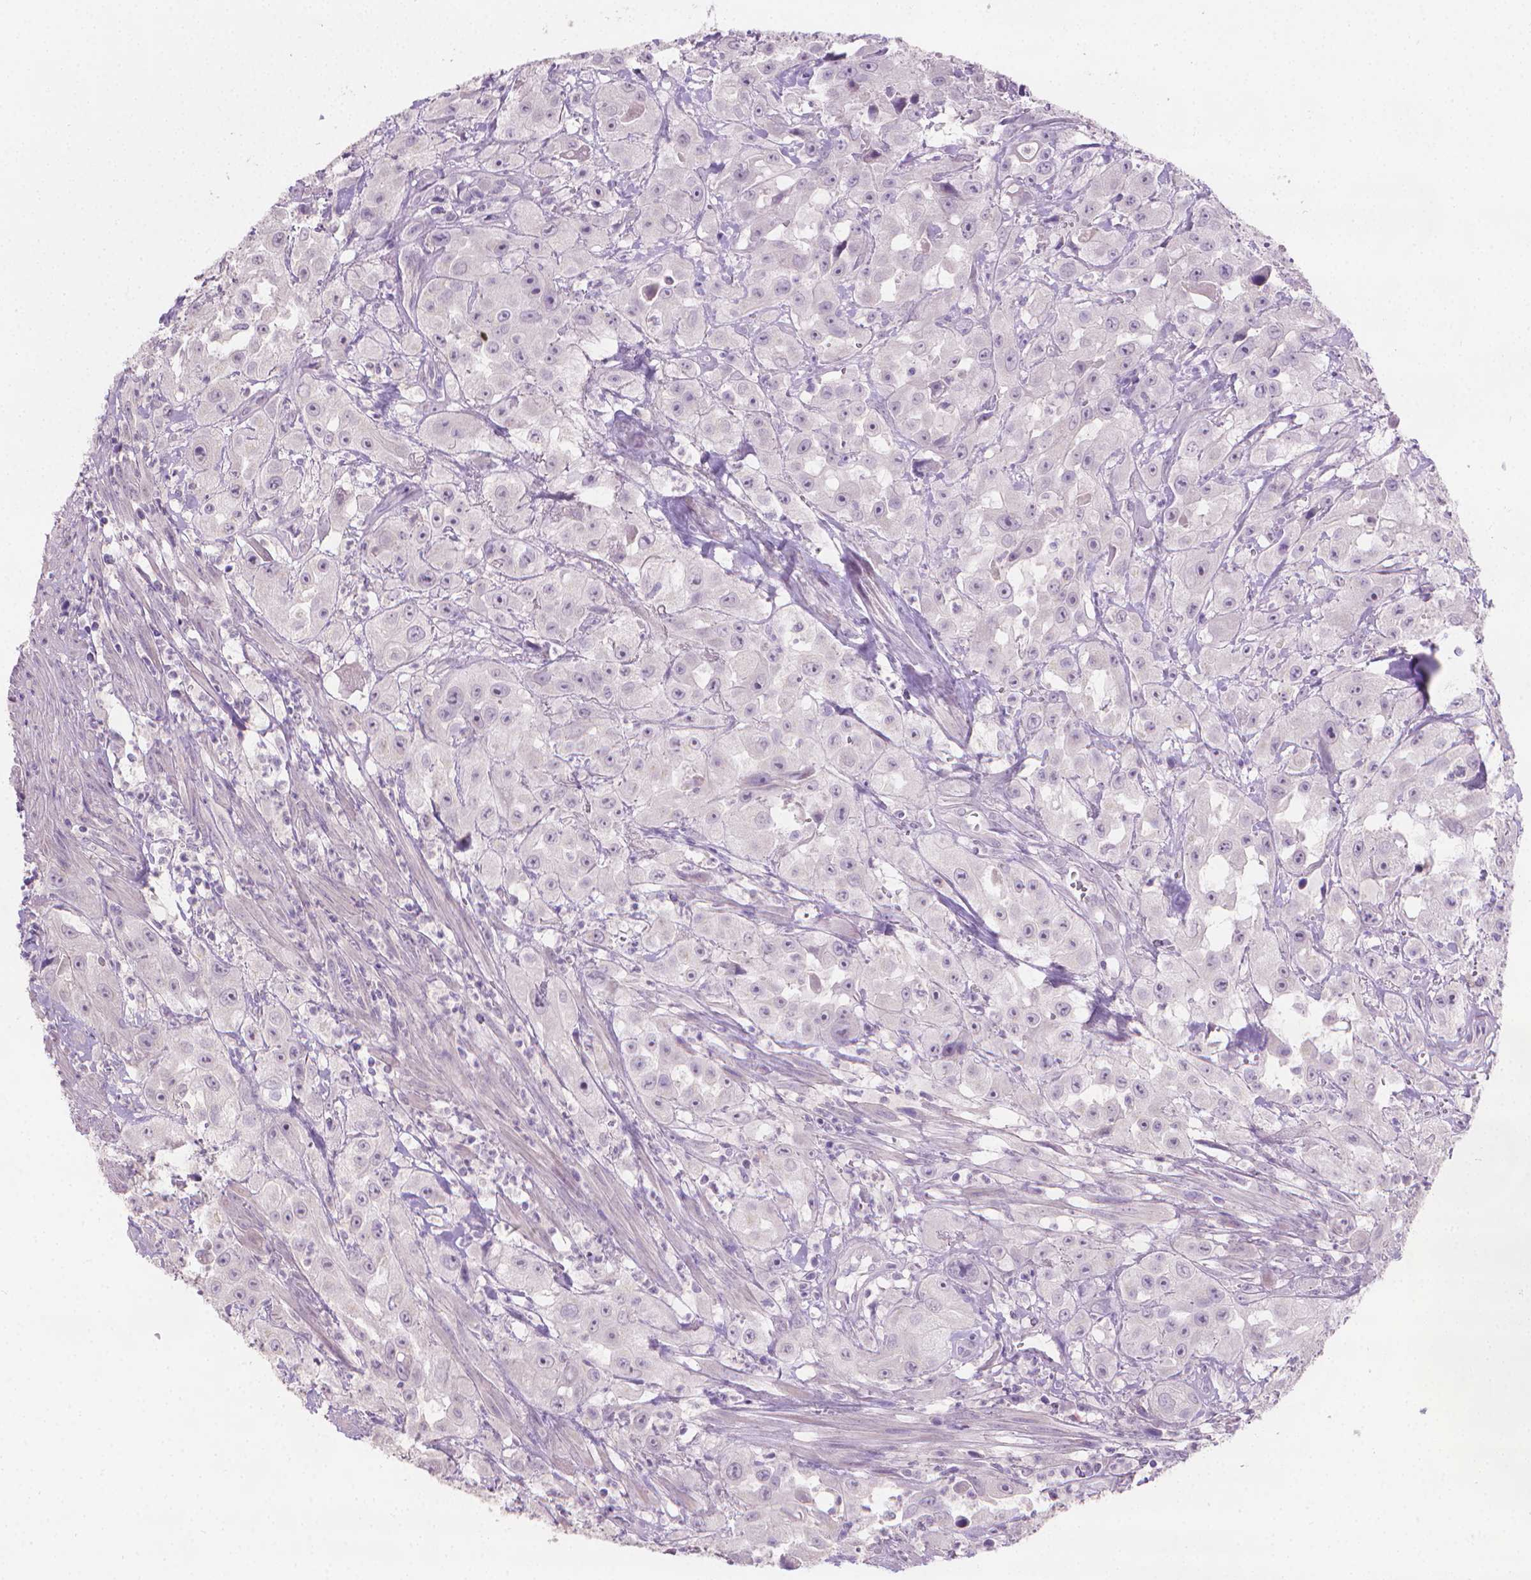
{"staining": {"intensity": "negative", "quantity": "none", "location": "none"}, "tissue": "urothelial cancer", "cell_type": "Tumor cells", "image_type": "cancer", "snomed": [{"axis": "morphology", "description": "Urothelial carcinoma, High grade"}, {"axis": "topography", "description": "Urinary bladder"}], "caption": "Immunohistochemical staining of high-grade urothelial carcinoma demonstrates no significant staining in tumor cells.", "gene": "TNNI2", "patient": {"sex": "male", "age": 79}}